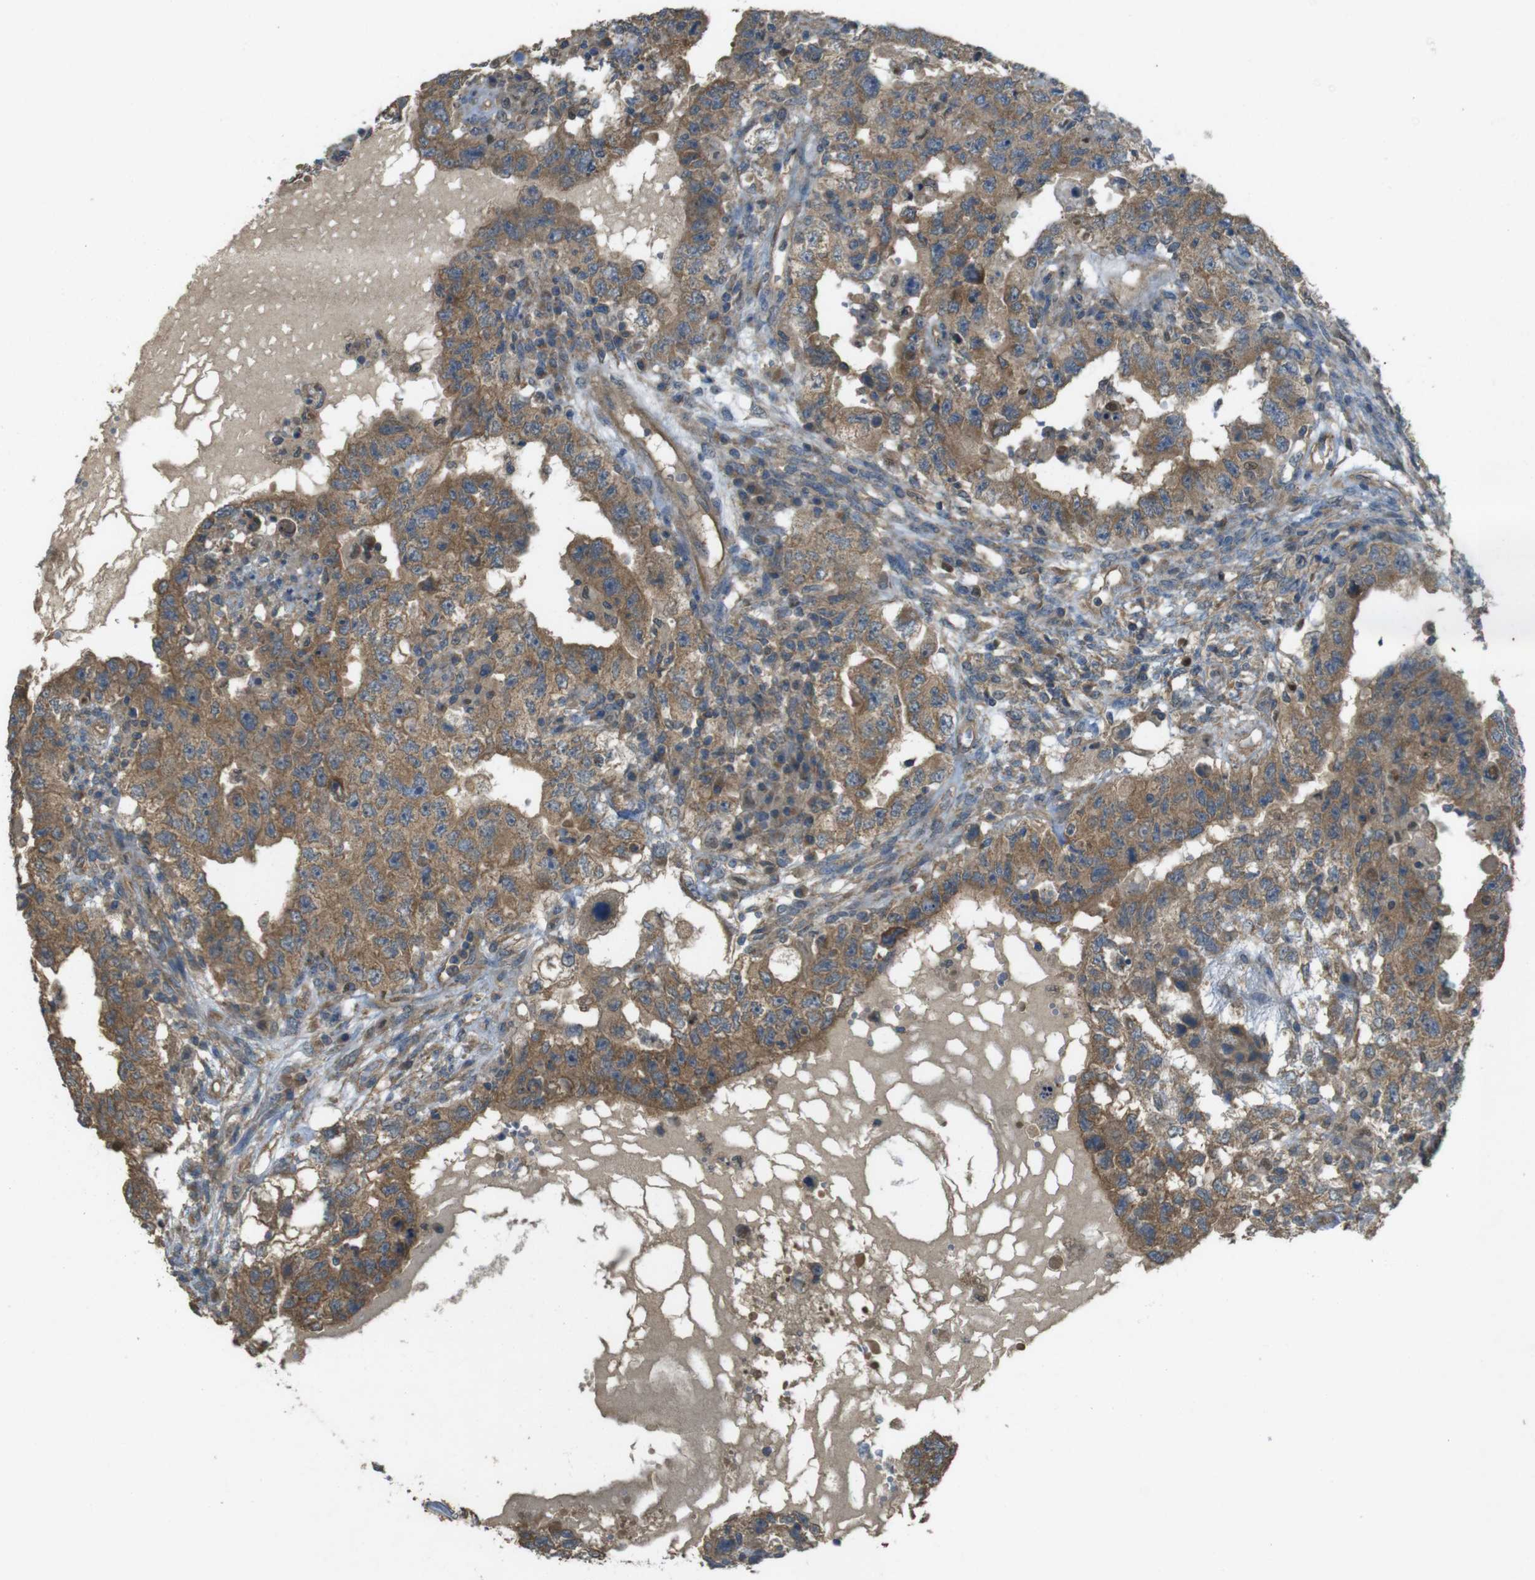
{"staining": {"intensity": "moderate", "quantity": ">75%", "location": "cytoplasmic/membranous"}, "tissue": "testis cancer", "cell_type": "Tumor cells", "image_type": "cancer", "snomed": [{"axis": "morphology", "description": "Carcinoma, Embryonal, NOS"}, {"axis": "topography", "description": "Testis"}], "caption": "Testis embryonal carcinoma stained for a protein (brown) demonstrates moderate cytoplasmic/membranous positive positivity in approximately >75% of tumor cells.", "gene": "ZDHHC20", "patient": {"sex": "male", "age": 26}}